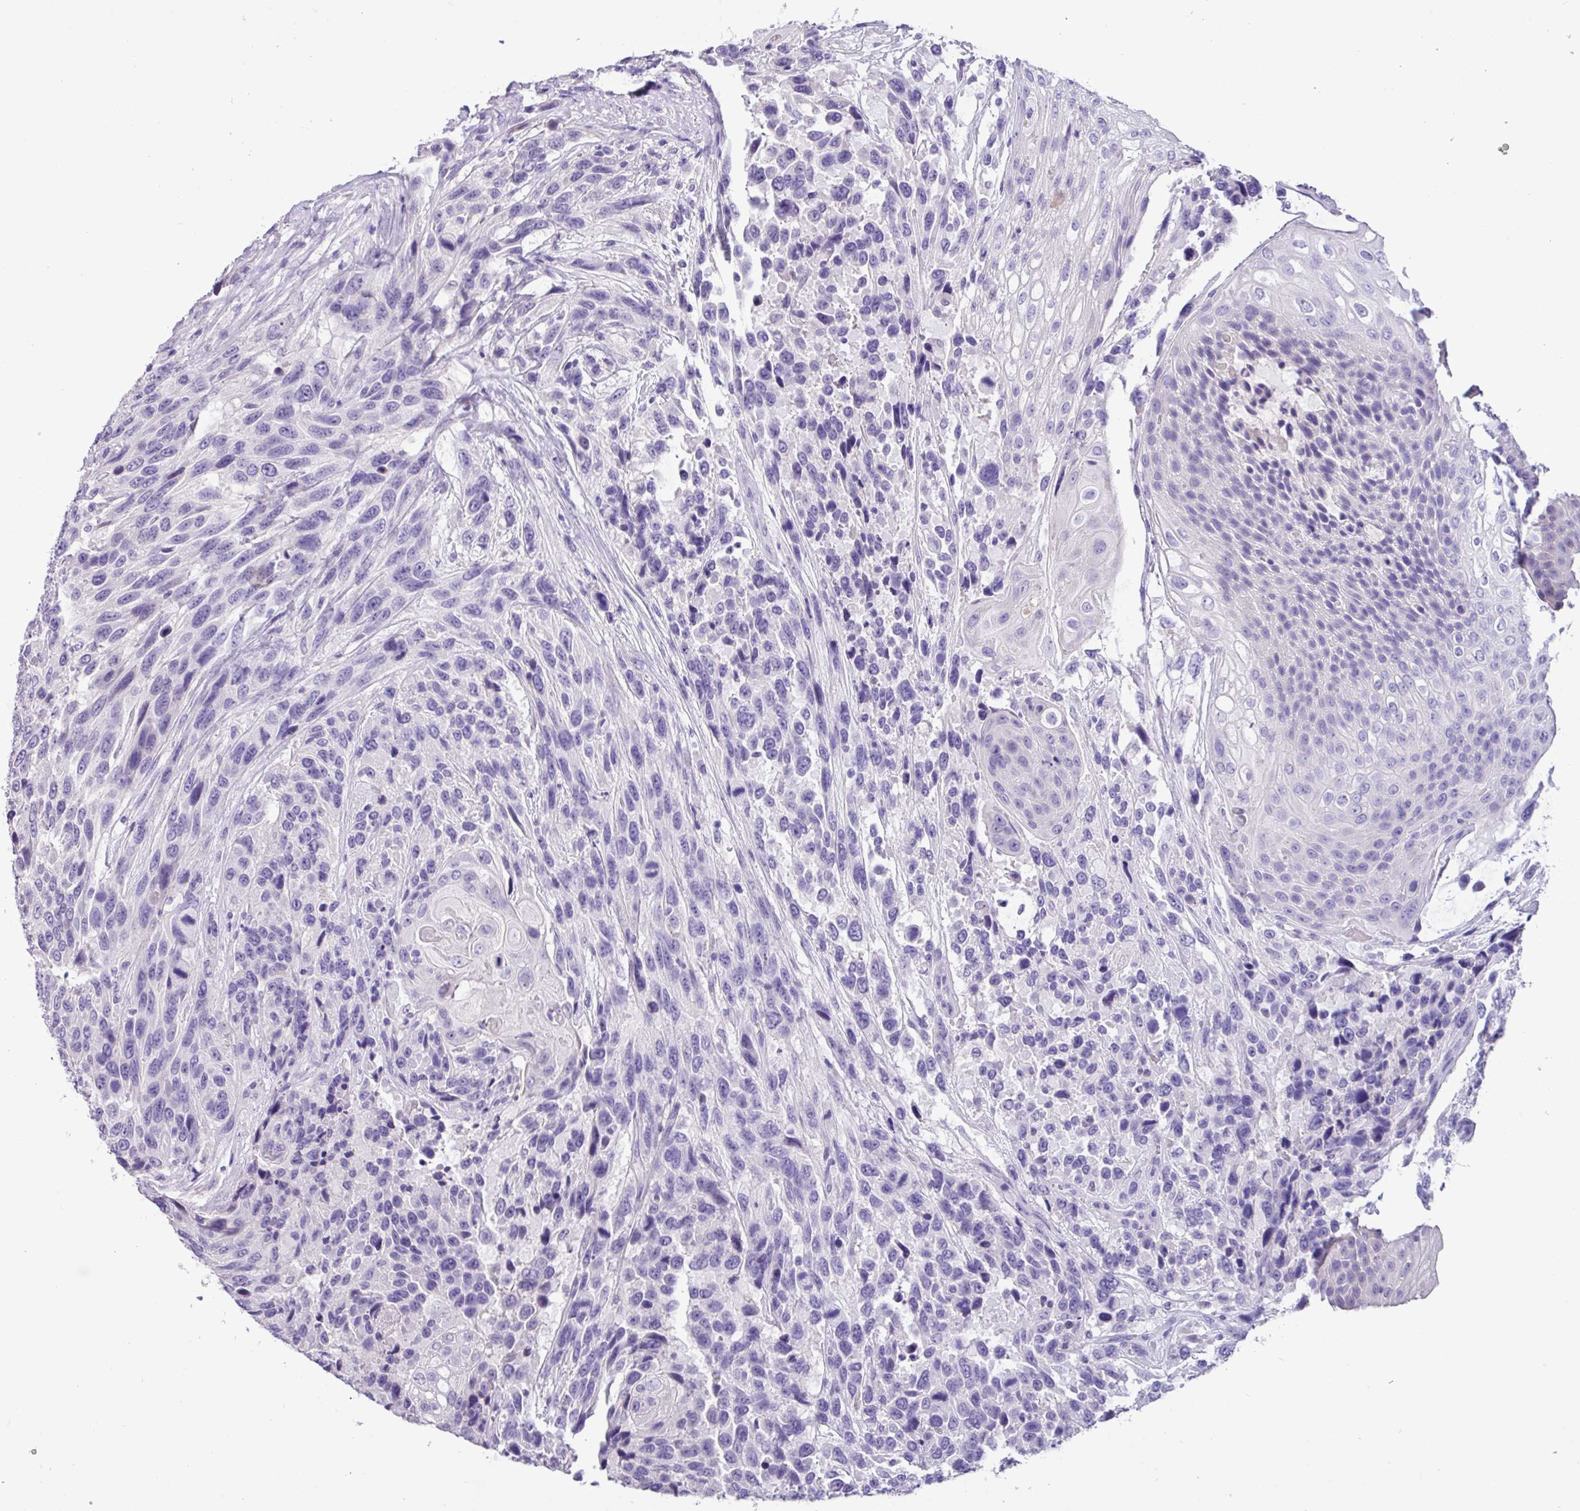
{"staining": {"intensity": "negative", "quantity": "none", "location": "none"}, "tissue": "pancreatic cancer", "cell_type": "Tumor cells", "image_type": "cancer", "snomed": [{"axis": "morphology", "description": "Adenocarcinoma, NOS"}, {"axis": "topography", "description": "Pancreas"}], "caption": "High power microscopy image of an immunohistochemistry photomicrograph of pancreatic adenocarcinoma, revealing no significant staining in tumor cells.", "gene": "EPCAM", "patient": {"sex": "female", "age": 61}}